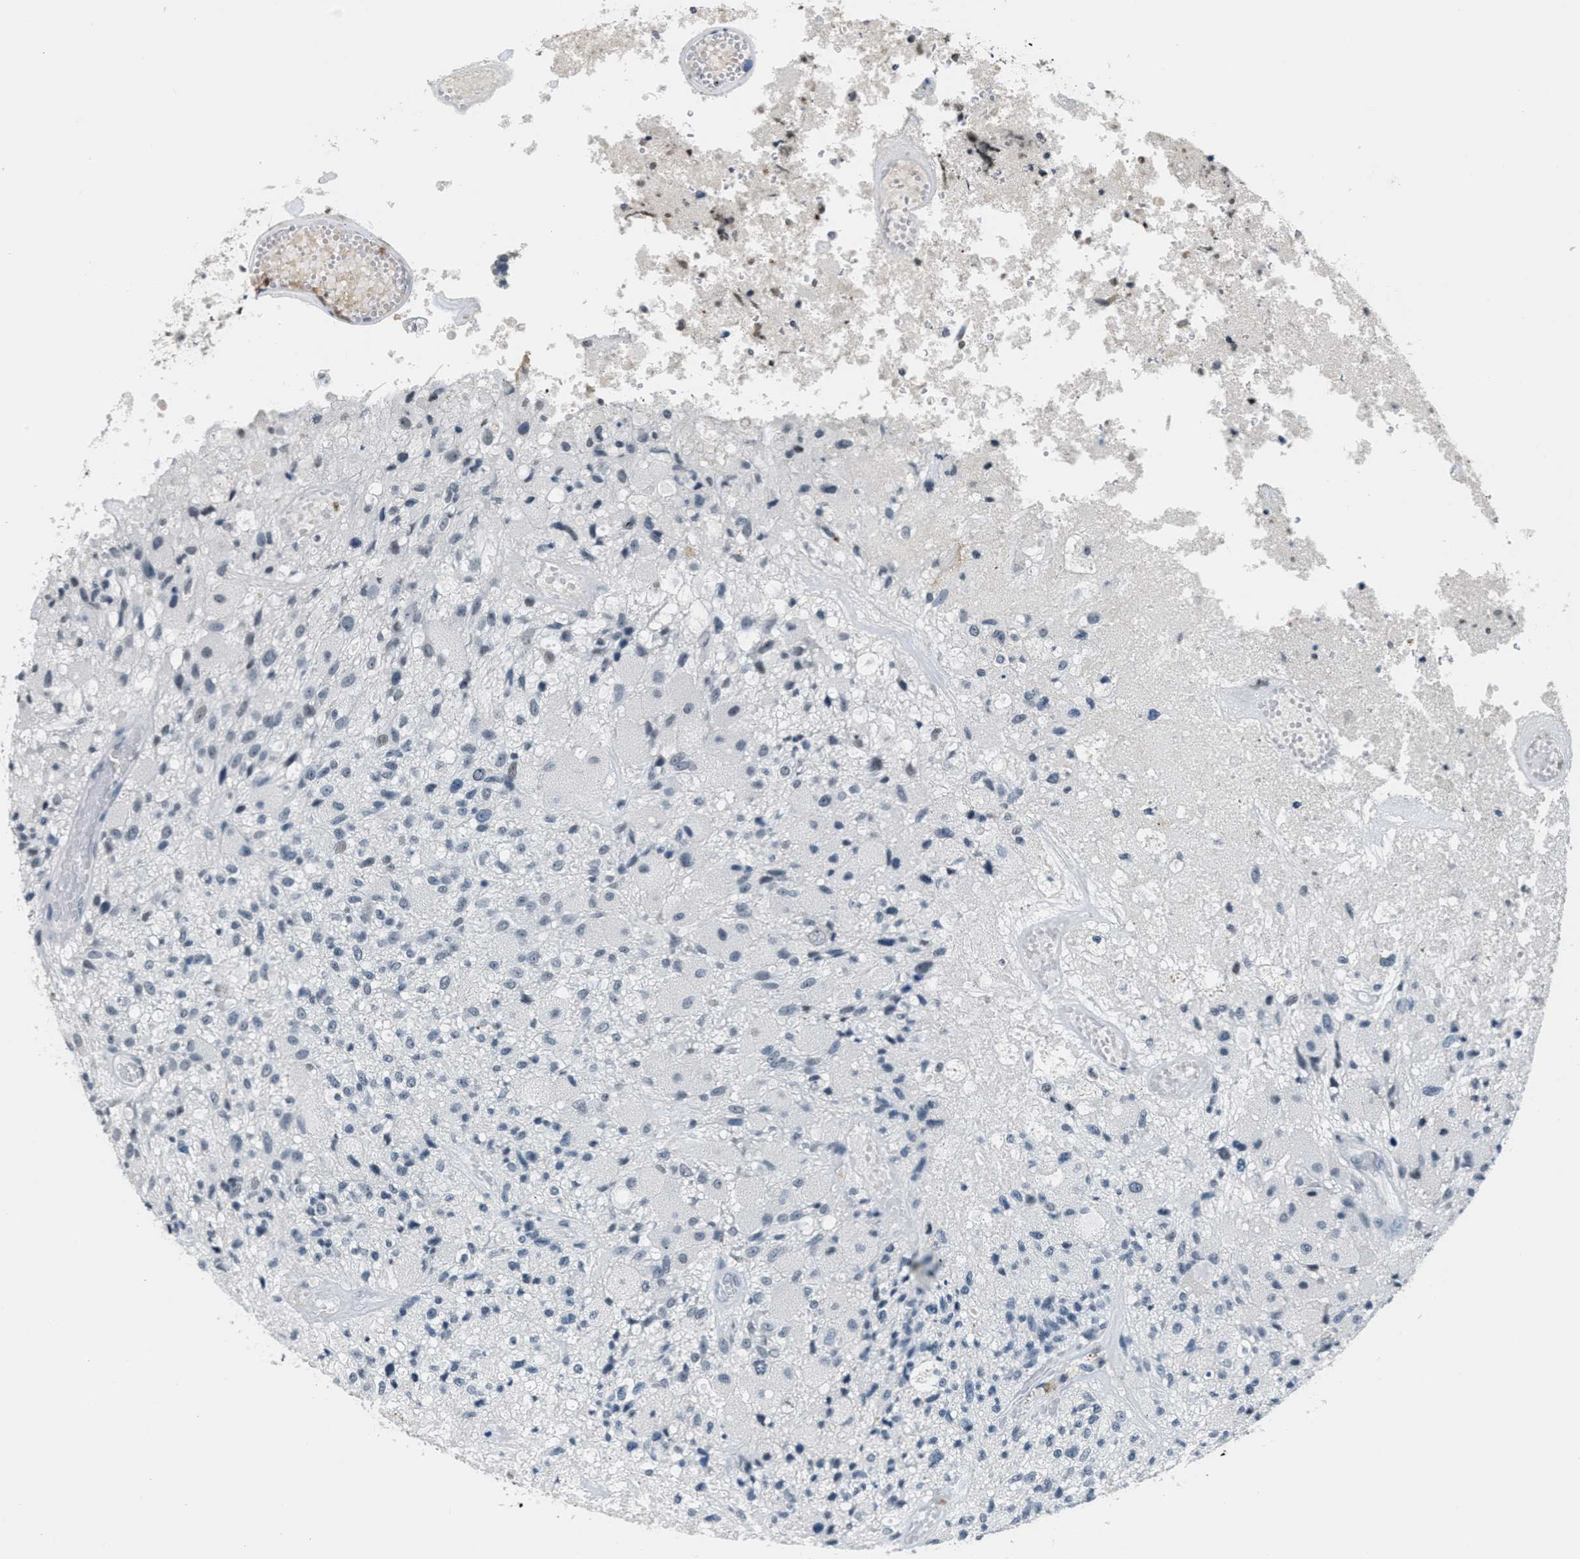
{"staining": {"intensity": "negative", "quantity": "none", "location": "none"}, "tissue": "glioma", "cell_type": "Tumor cells", "image_type": "cancer", "snomed": [{"axis": "morphology", "description": "Normal tissue, NOS"}, {"axis": "morphology", "description": "Glioma, malignant, High grade"}, {"axis": "topography", "description": "Cerebral cortex"}], "caption": "Micrograph shows no protein expression in tumor cells of high-grade glioma (malignant) tissue.", "gene": "CA4", "patient": {"sex": "male", "age": 77}}